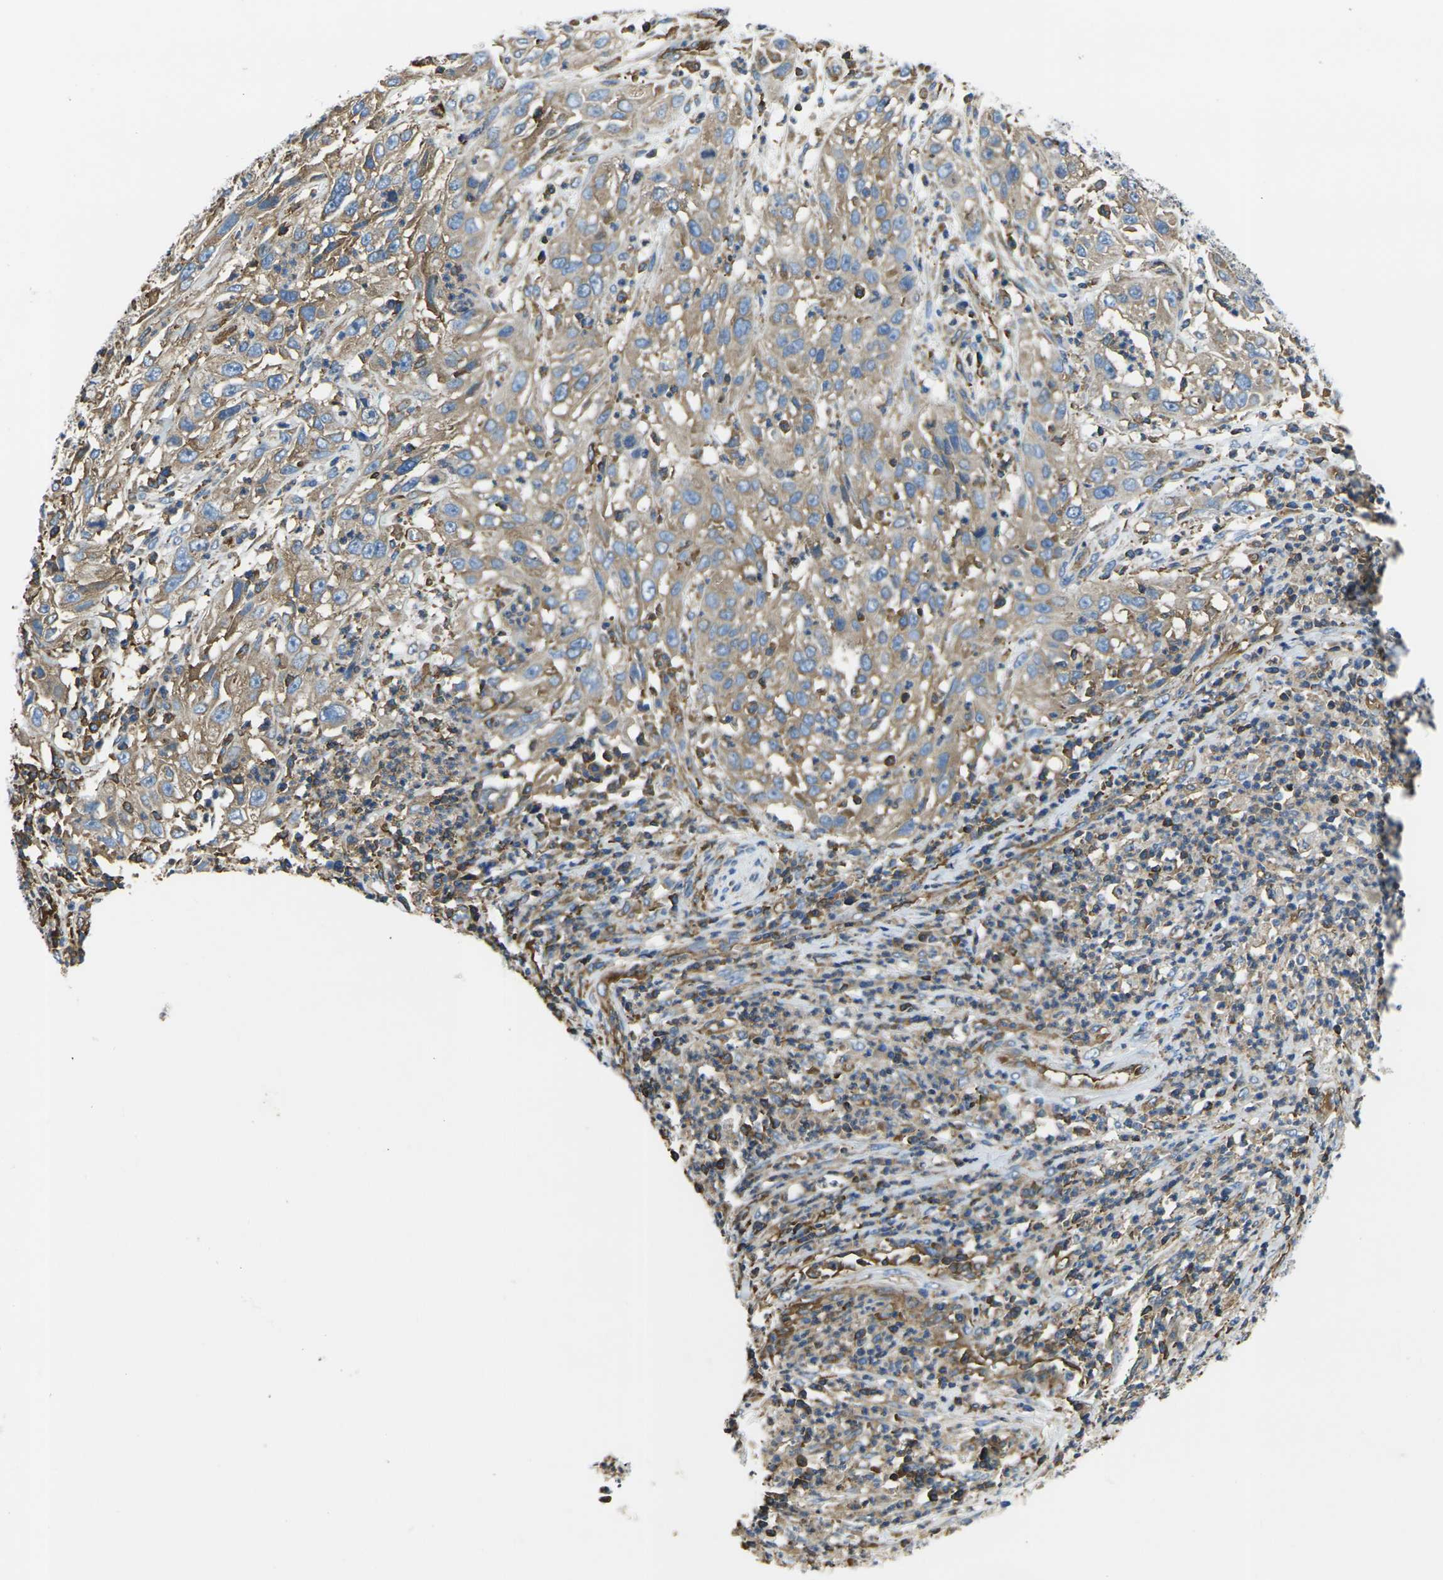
{"staining": {"intensity": "moderate", "quantity": ">75%", "location": "cytoplasmic/membranous"}, "tissue": "cervical cancer", "cell_type": "Tumor cells", "image_type": "cancer", "snomed": [{"axis": "morphology", "description": "Squamous cell carcinoma, NOS"}, {"axis": "topography", "description": "Cervix"}], "caption": "High-power microscopy captured an immunohistochemistry micrograph of cervical cancer (squamous cell carcinoma), revealing moderate cytoplasmic/membranous staining in approximately >75% of tumor cells. (DAB IHC with brightfield microscopy, high magnification).", "gene": "FAM110D", "patient": {"sex": "female", "age": 32}}